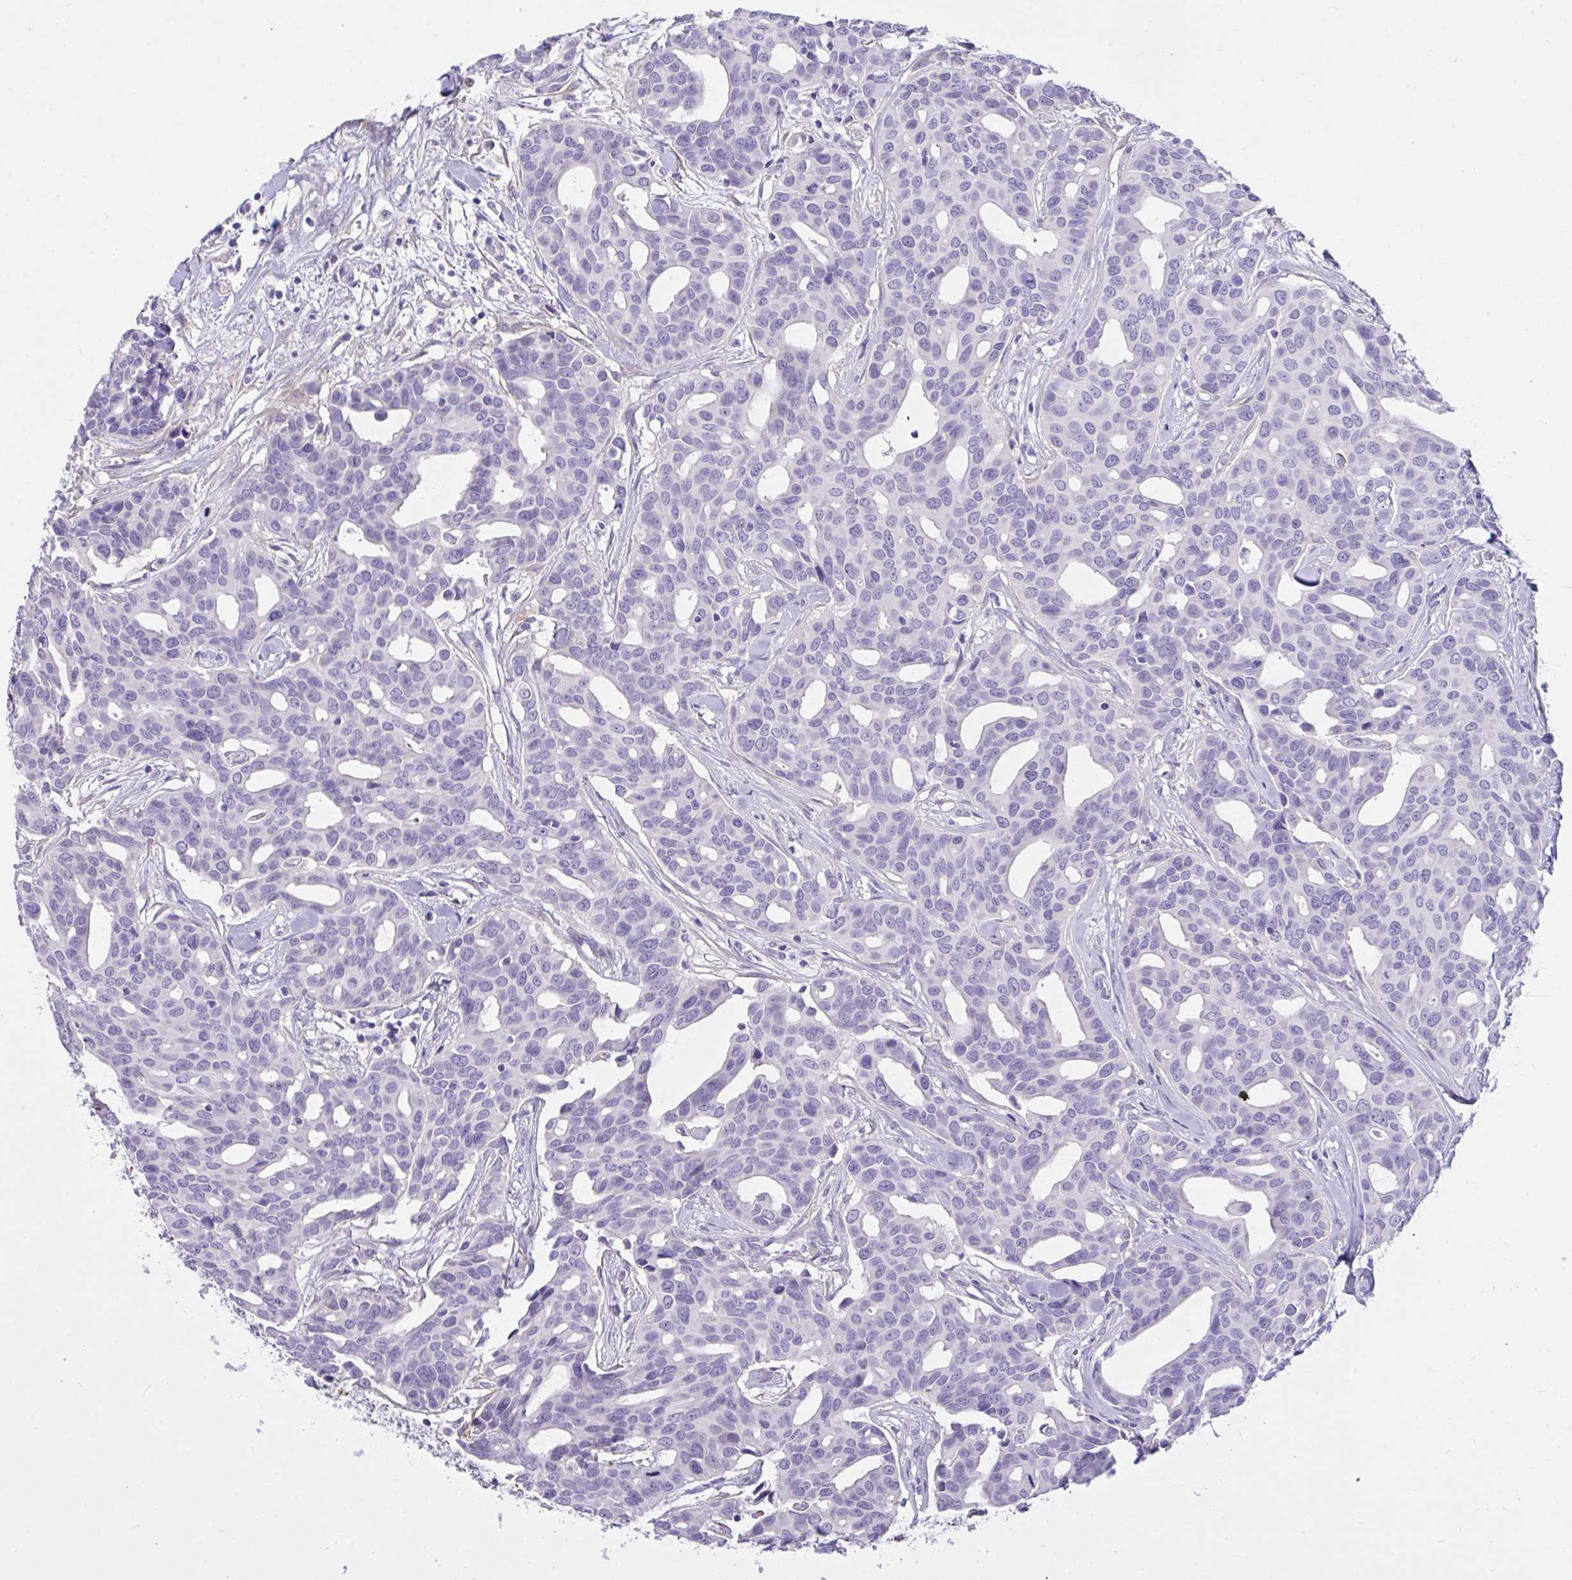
{"staining": {"intensity": "negative", "quantity": "none", "location": "none"}, "tissue": "breast cancer", "cell_type": "Tumor cells", "image_type": "cancer", "snomed": [{"axis": "morphology", "description": "Duct carcinoma"}, {"axis": "topography", "description": "Breast"}], "caption": "A micrograph of breast cancer stained for a protein shows no brown staining in tumor cells.", "gene": "TLN2", "patient": {"sex": "female", "age": 54}}